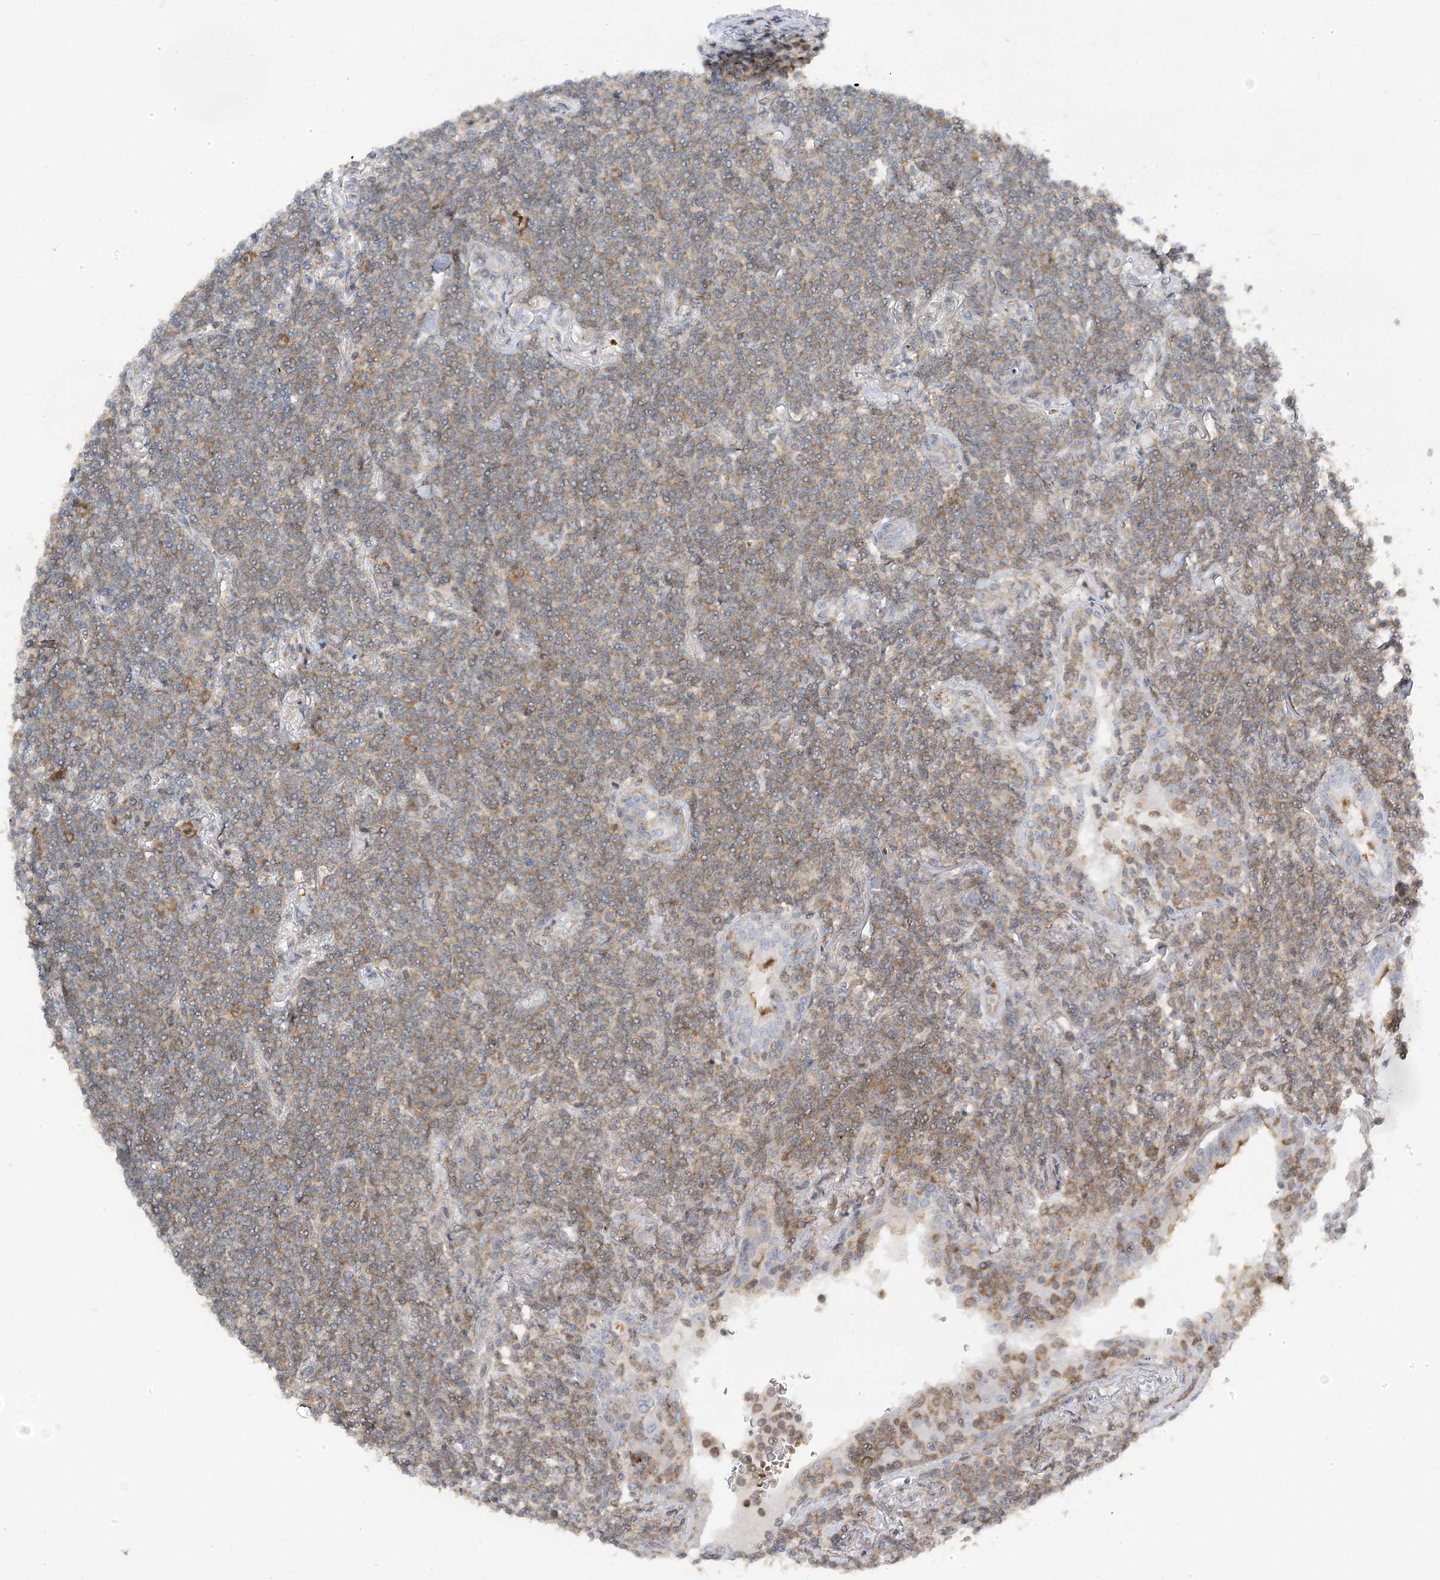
{"staining": {"intensity": "weak", "quantity": "25%-75%", "location": "cytoplasmic/membranous"}, "tissue": "lymphoma", "cell_type": "Tumor cells", "image_type": "cancer", "snomed": [{"axis": "morphology", "description": "Malignant lymphoma, non-Hodgkin's type, Low grade"}, {"axis": "topography", "description": "Lung"}], "caption": "A brown stain shows weak cytoplasmic/membranous expression of a protein in low-grade malignant lymphoma, non-Hodgkin's type tumor cells.", "gene": "MAP7D3", "patient": {"sex": "female", "age": 71}}